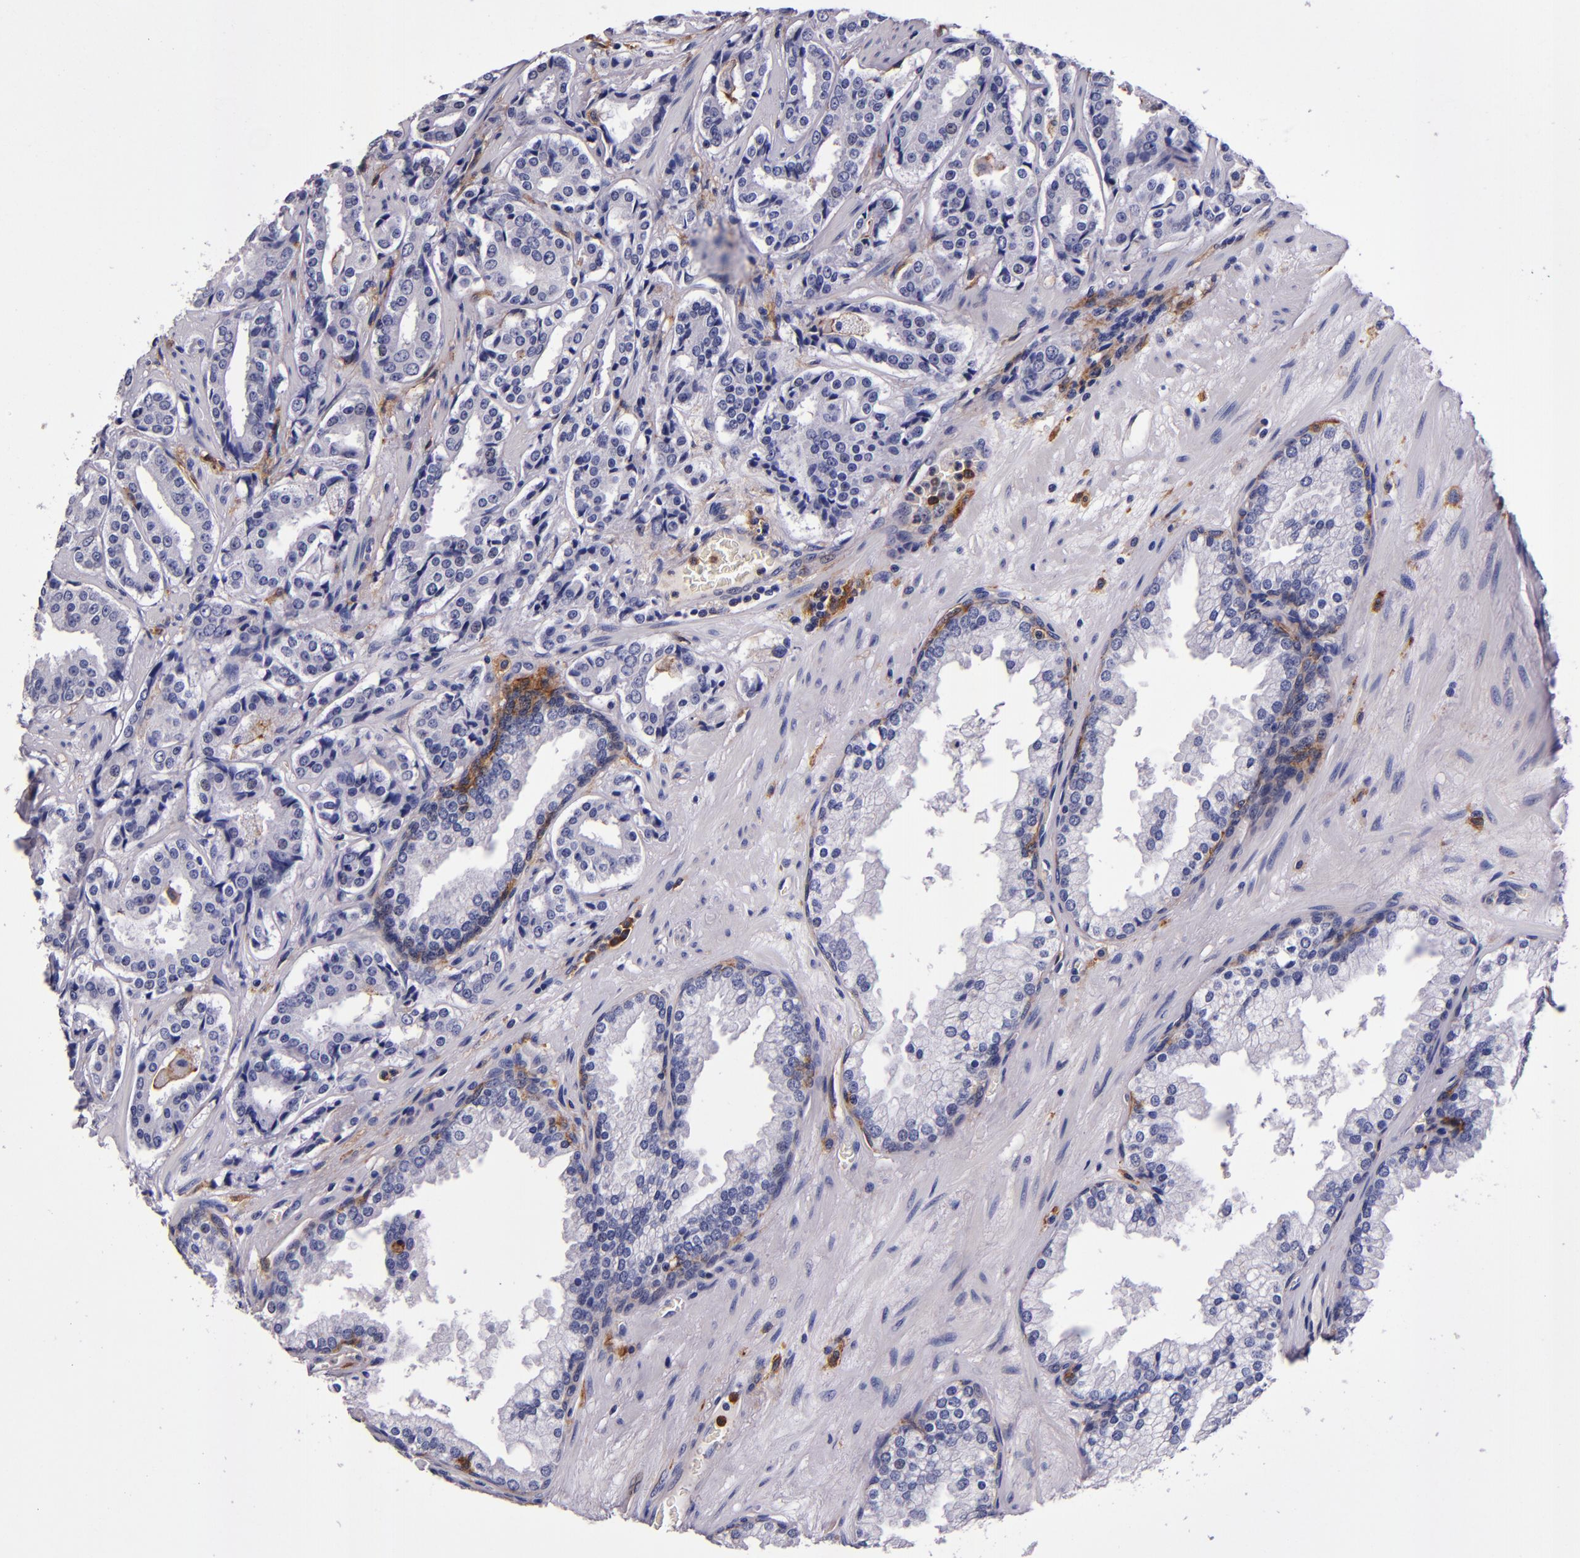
{"staining": {"intensity": "negative", "quantity": "none", "location": "none"}, "tissue": "prostate cancer", "cell_type": "Tumor cells", "image_type": "cancer", "snomed": [{"axis": "morphology", "description": "Adenocarcinoma, Medium grade"}, {"axis": "topography", "description": "Prostate"}], "caption": "Tumor cells show no significant staining in prostate cancer (medium-grade adenocarcinoma).", "gene": "SIRPA", "patient": {"sex": "male", "age": 60}}